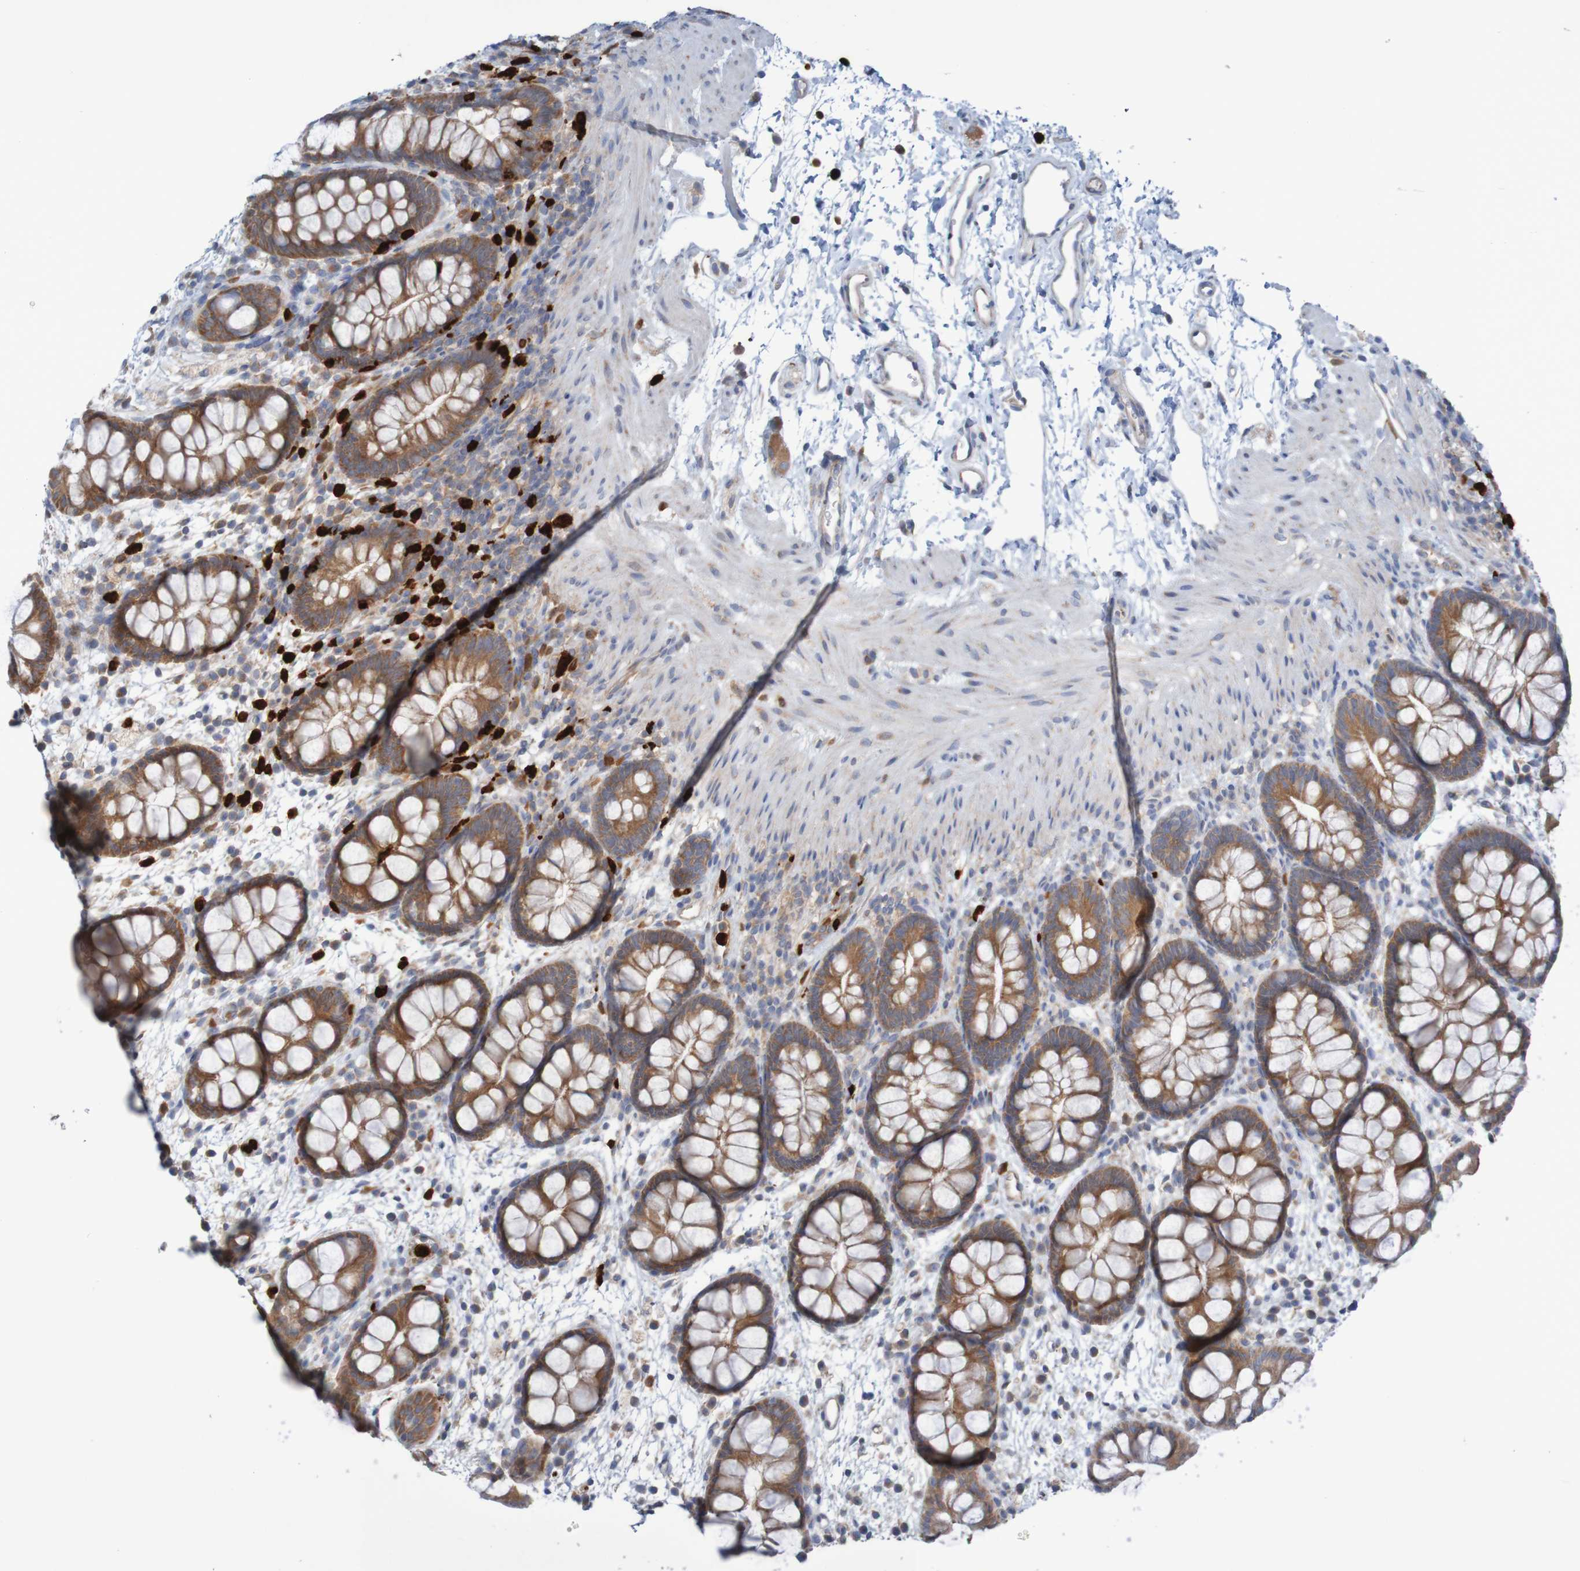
{"staining": {"intensity": "moderate", "quantity": ">75%", "location": "cytoplasmic/membranous"}, "tissue": "rectum", "cell_type": "Glandular cells", "image_type": "normal", "snomed": [{"axis": "morphology", "description": "Normal tissue, NOS"}, {"axis": "topography", "description": "Rectum"}], "caption": "Immunohistochemical staining of benign rectum exhibits >75% levels of moderate cytoplasmic/membranous protein expression in about >75% of glandular cells.", "gene": "PARP4", "patient": {"sex": "female", "age": 24}}